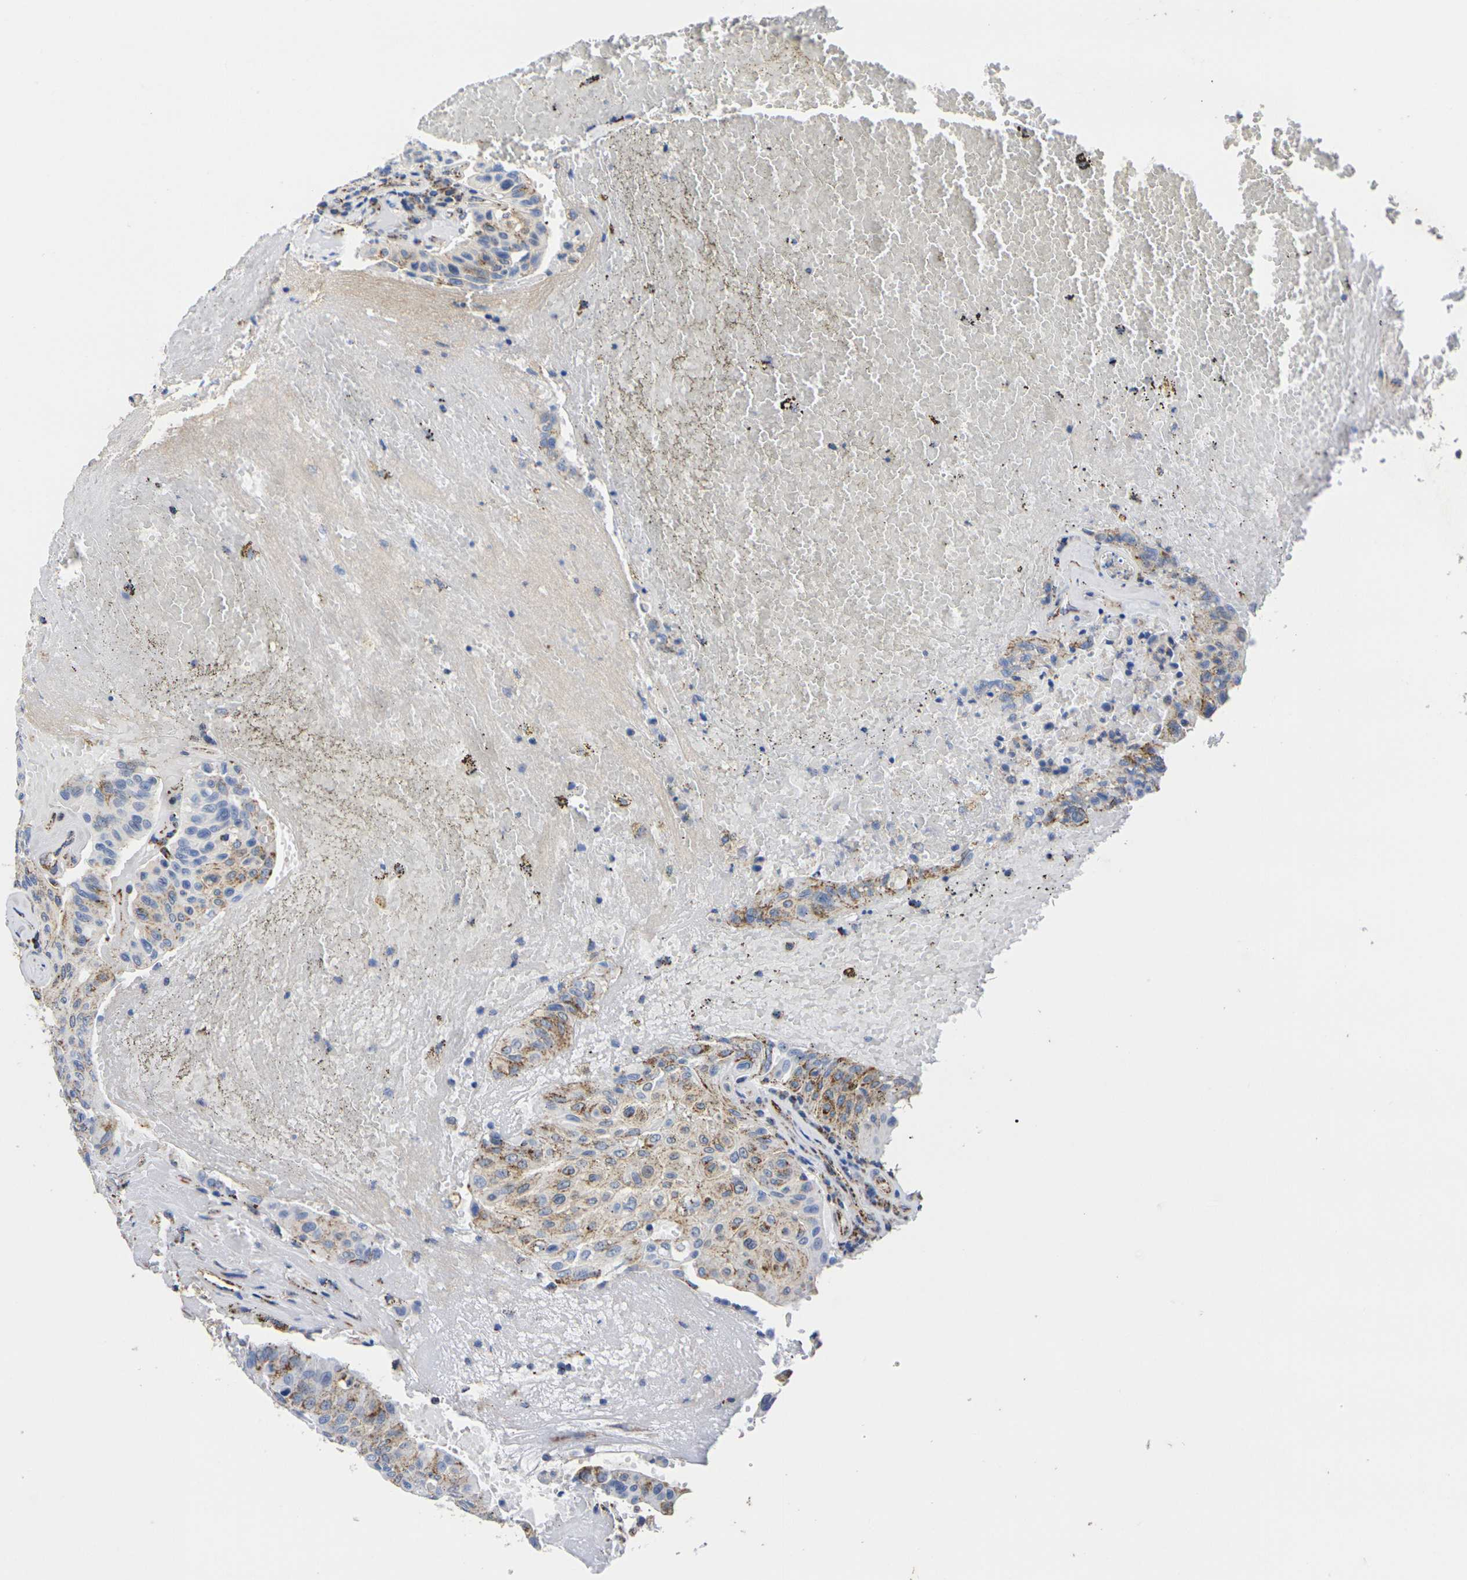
{"staining": {"intensity": "moderate", "quantity": "<25%", "location": "cytoplasmic/membranous"}, "tissue": "urothelial cancer", "cell_type": "Tumor cells", "image_type": "cancer", "snomed": [{"axis": "morphology", "description": "Urothelial carcinoma, High grade"}, {"axis": "topography", "description": "Urinary bladder"}], "caption": "This histopathology image displays urothelial cancer stained with IHC to label a protein in brown. The cytoplasmic/membranous of tumor cells show moderate positivity for the protein. Nuclei are counter-stained blue.", "gene": "P2RY11", "patient": {"sex": "male", "age": 66}}